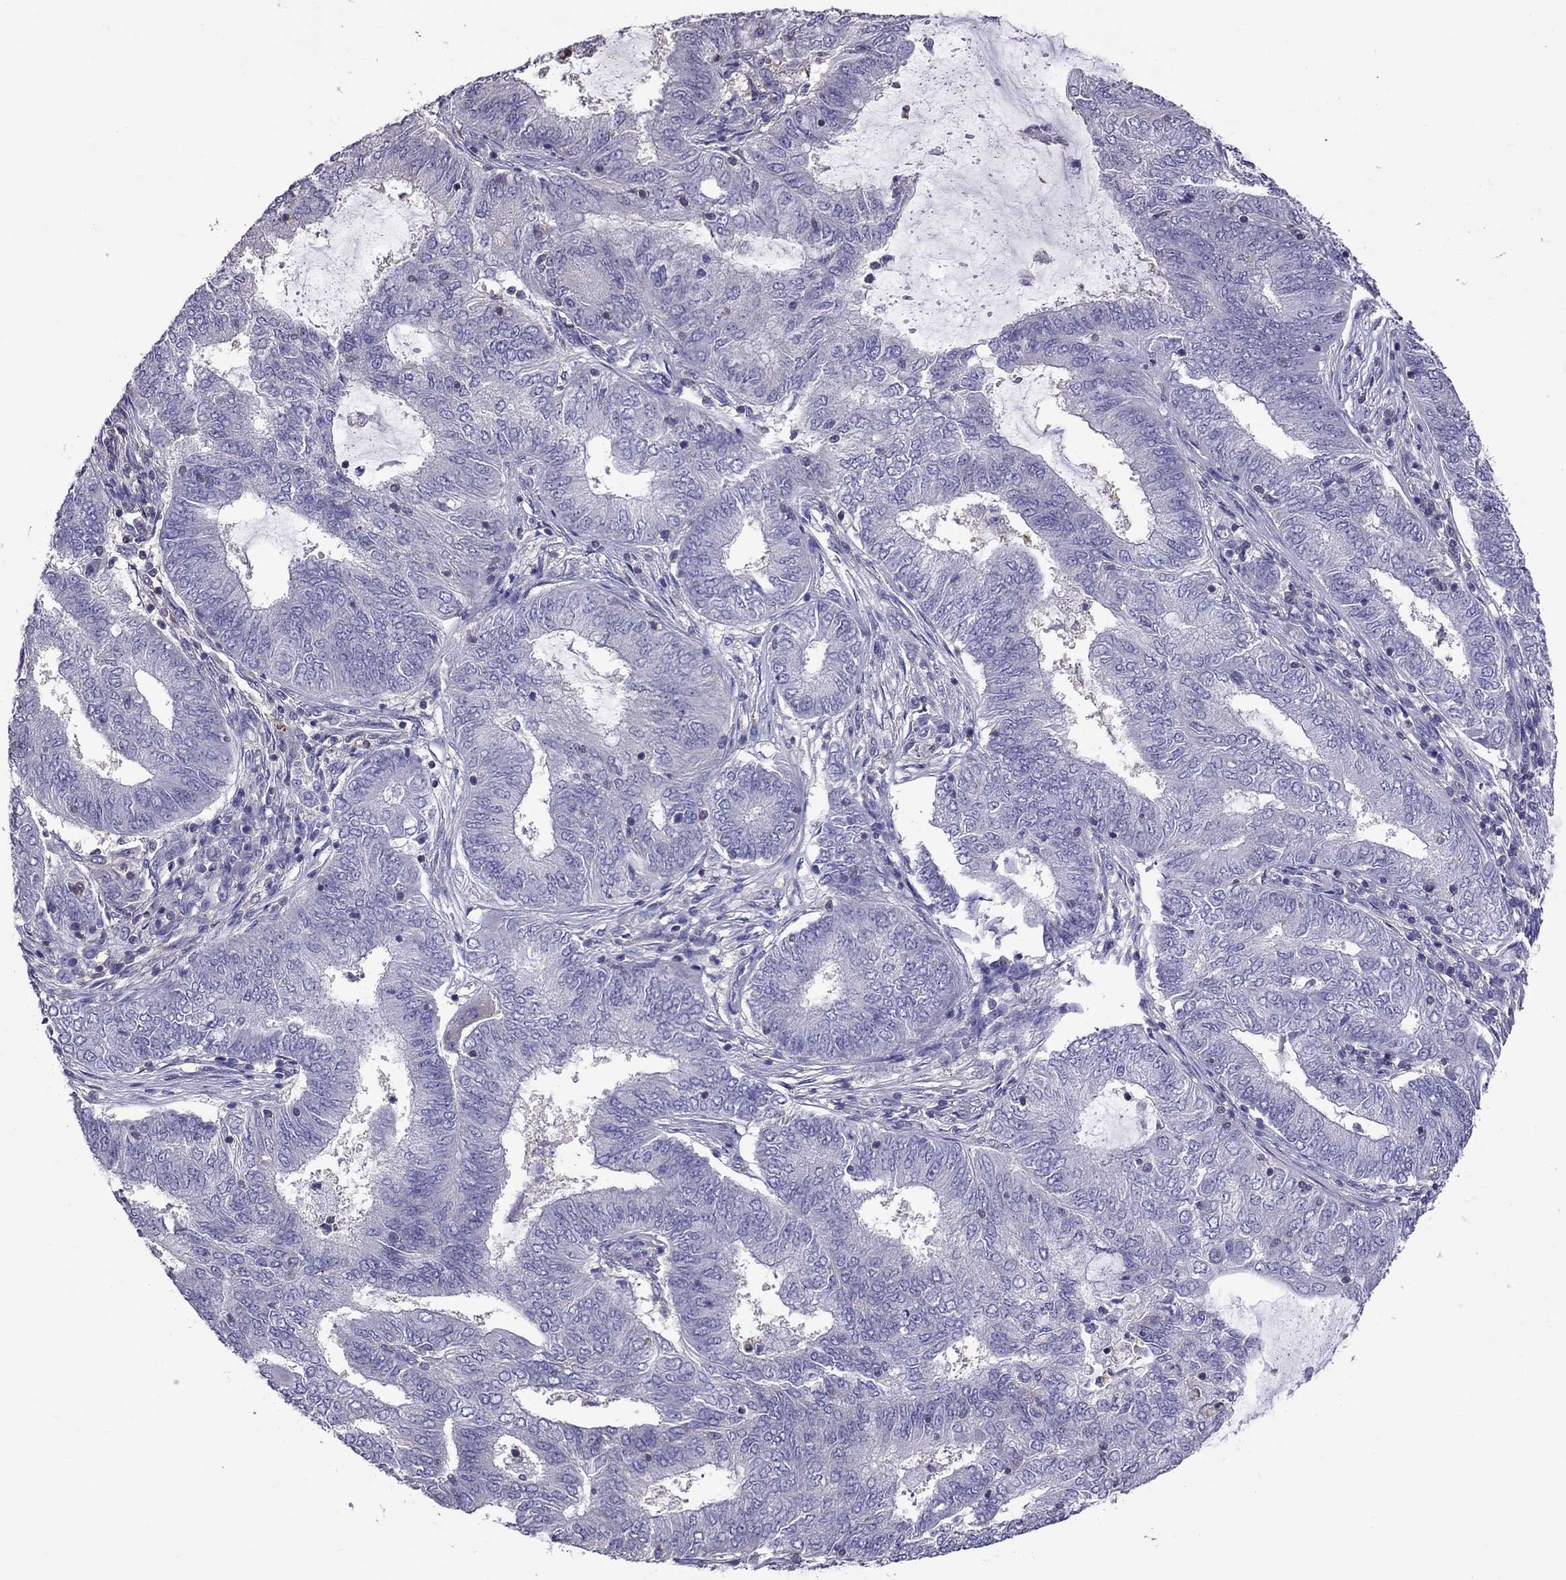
{"staining": {"intensity": "negative", "quantity": "none", "location": "none"}, "tissue": "endometrial cancer", "cell_type": "Tumor cells", "image_type": "cancer", "snomed": [{"axis": "morphology", "description": "Adenocarcinoma, NOS"}, {"axis": "topography", "description": "Endometrium"}], "caption": "A high-resolution micrograph shows immunohistochemistry (IHC) staining of endometrial cancer, which exhibits no significant staining in tumor cells. (Brightfield microscopy of DAB (3,3'-diaminobenzidine) immunohistochemistry (IHC) at high magnification).", "gene": "TEX22", "patient": {"sex": "female", "age": 62}}